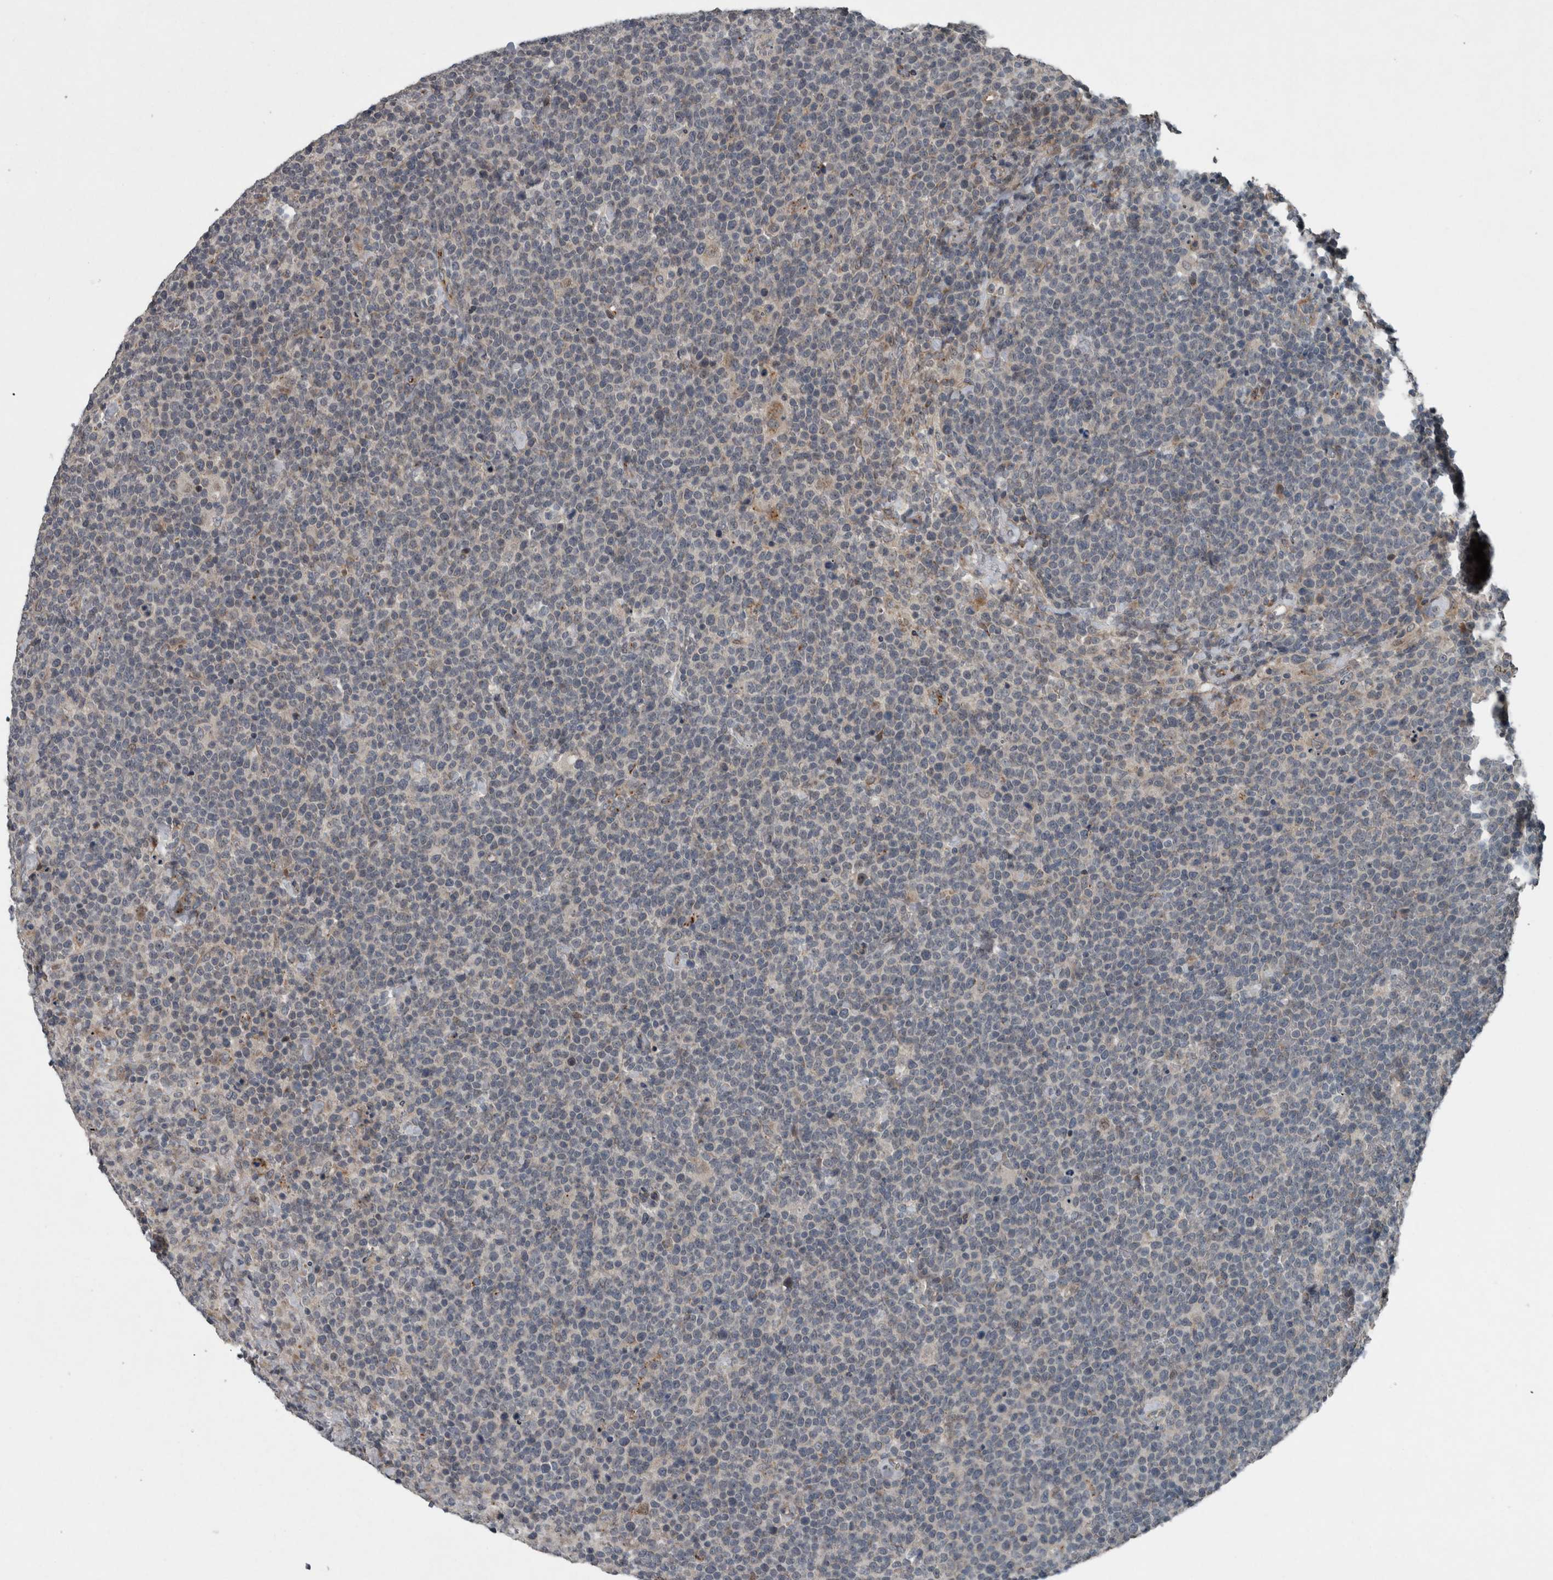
{"staining": {"intensity": "negative", "quantity": "none", "location": "none"}, "tissue": "lymphoma", "cell_type": "Tumor cells", "image_type": "cancer", "snomed": [{"axis": "morphology", "description": "Malignant lymphoma, non-Hodgkin's type, High grade"}, {"axis": "topography", "description": "Lymph node"}], "caption": "There is no significant positivity in tumor cells of malignant lymphoma, non-Hodgkin's type (high-grade).", "gene": "ZNF345", "patient": {"sex": "male", "age": 61}}